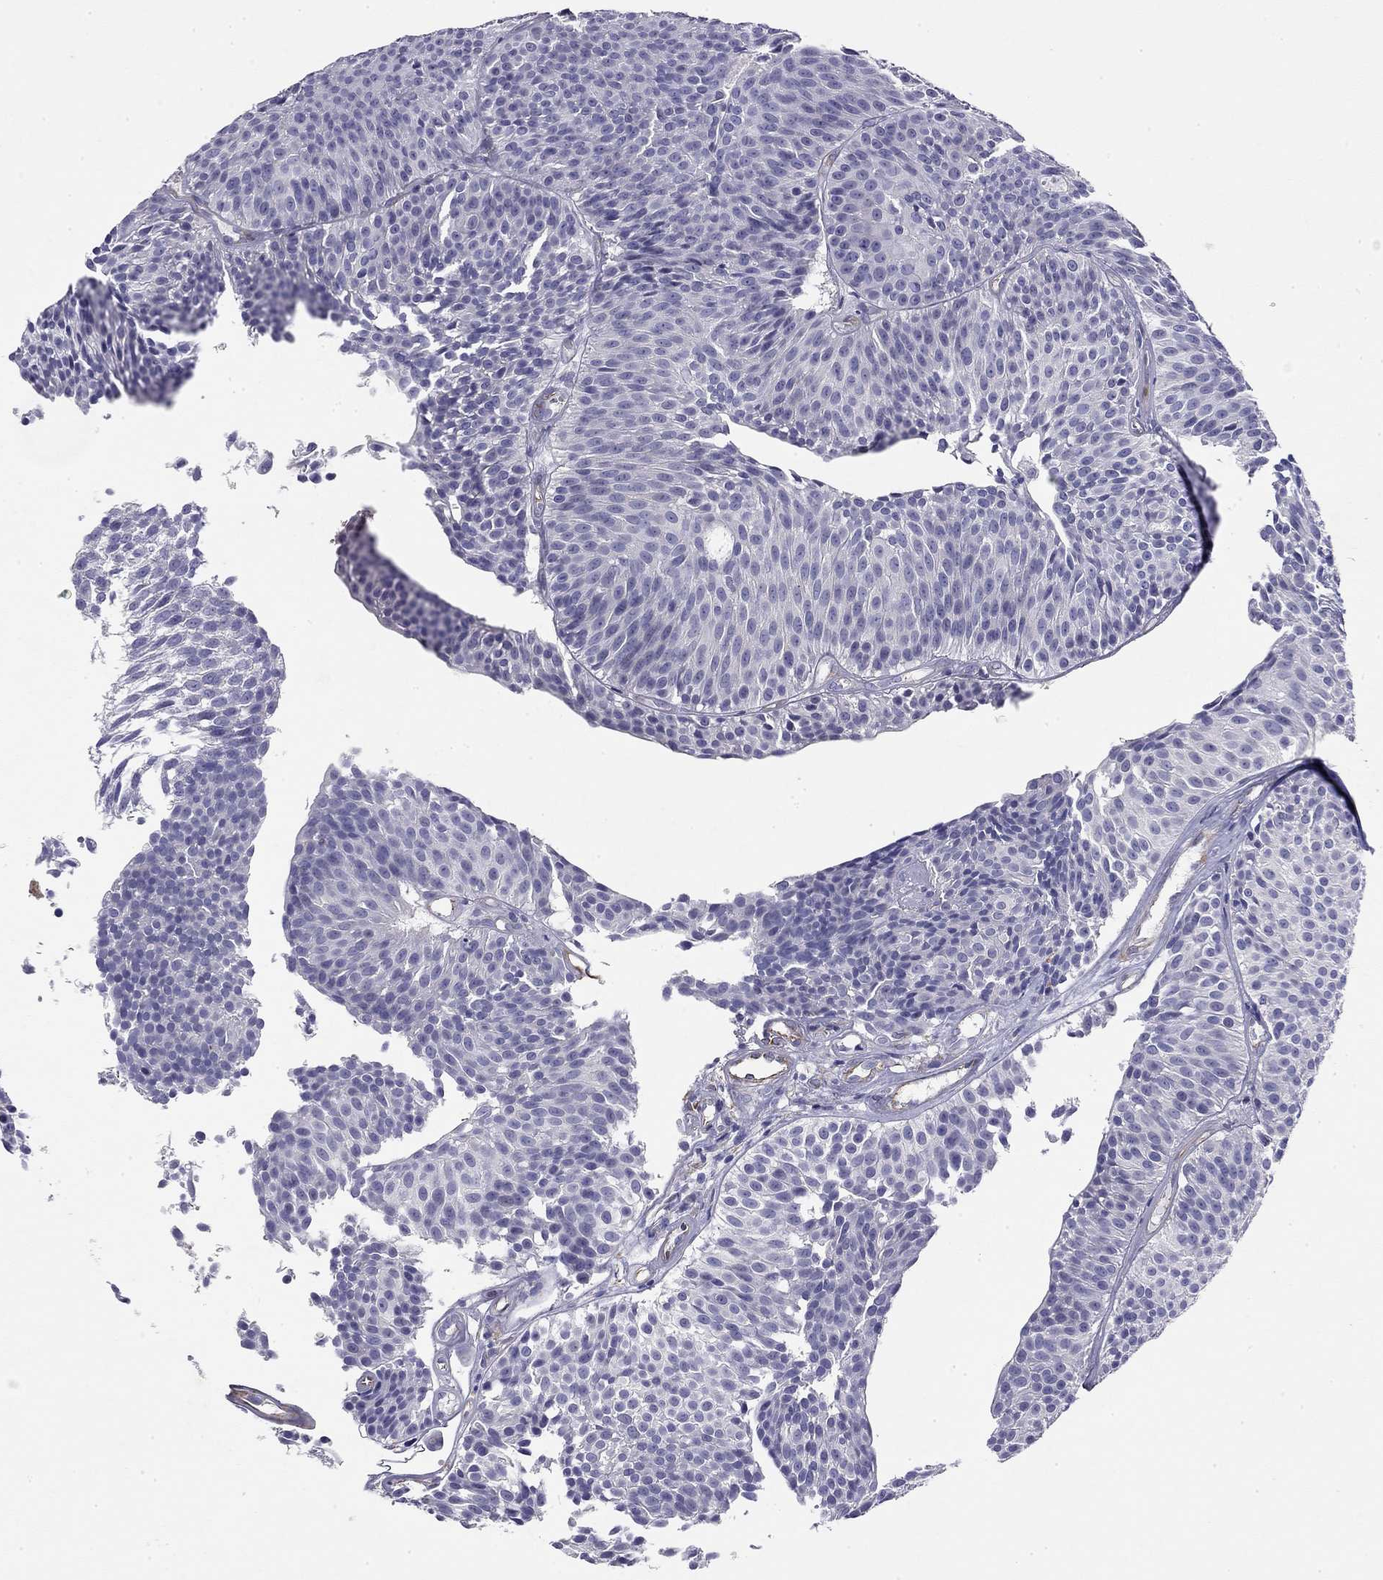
{"staining": {"intensity": "negative", "quantity": "none", "location": "none"}, "tissue": "urothelial cancer", "cell_type": "Tumor cells", "image_type": "cancer", "snomed": [{"axis": "morphology", "description": "Urothelial carcinoma, Low grade"}, {"axis": "topography", "description": "Urinary bladder"}], "caption": "Protein analysis of urothelial carcinoma (low-grade) displays no significant staining in tumor cells.", "gene": "RTL1", "patient": {"sex": "male", "age": 63}}